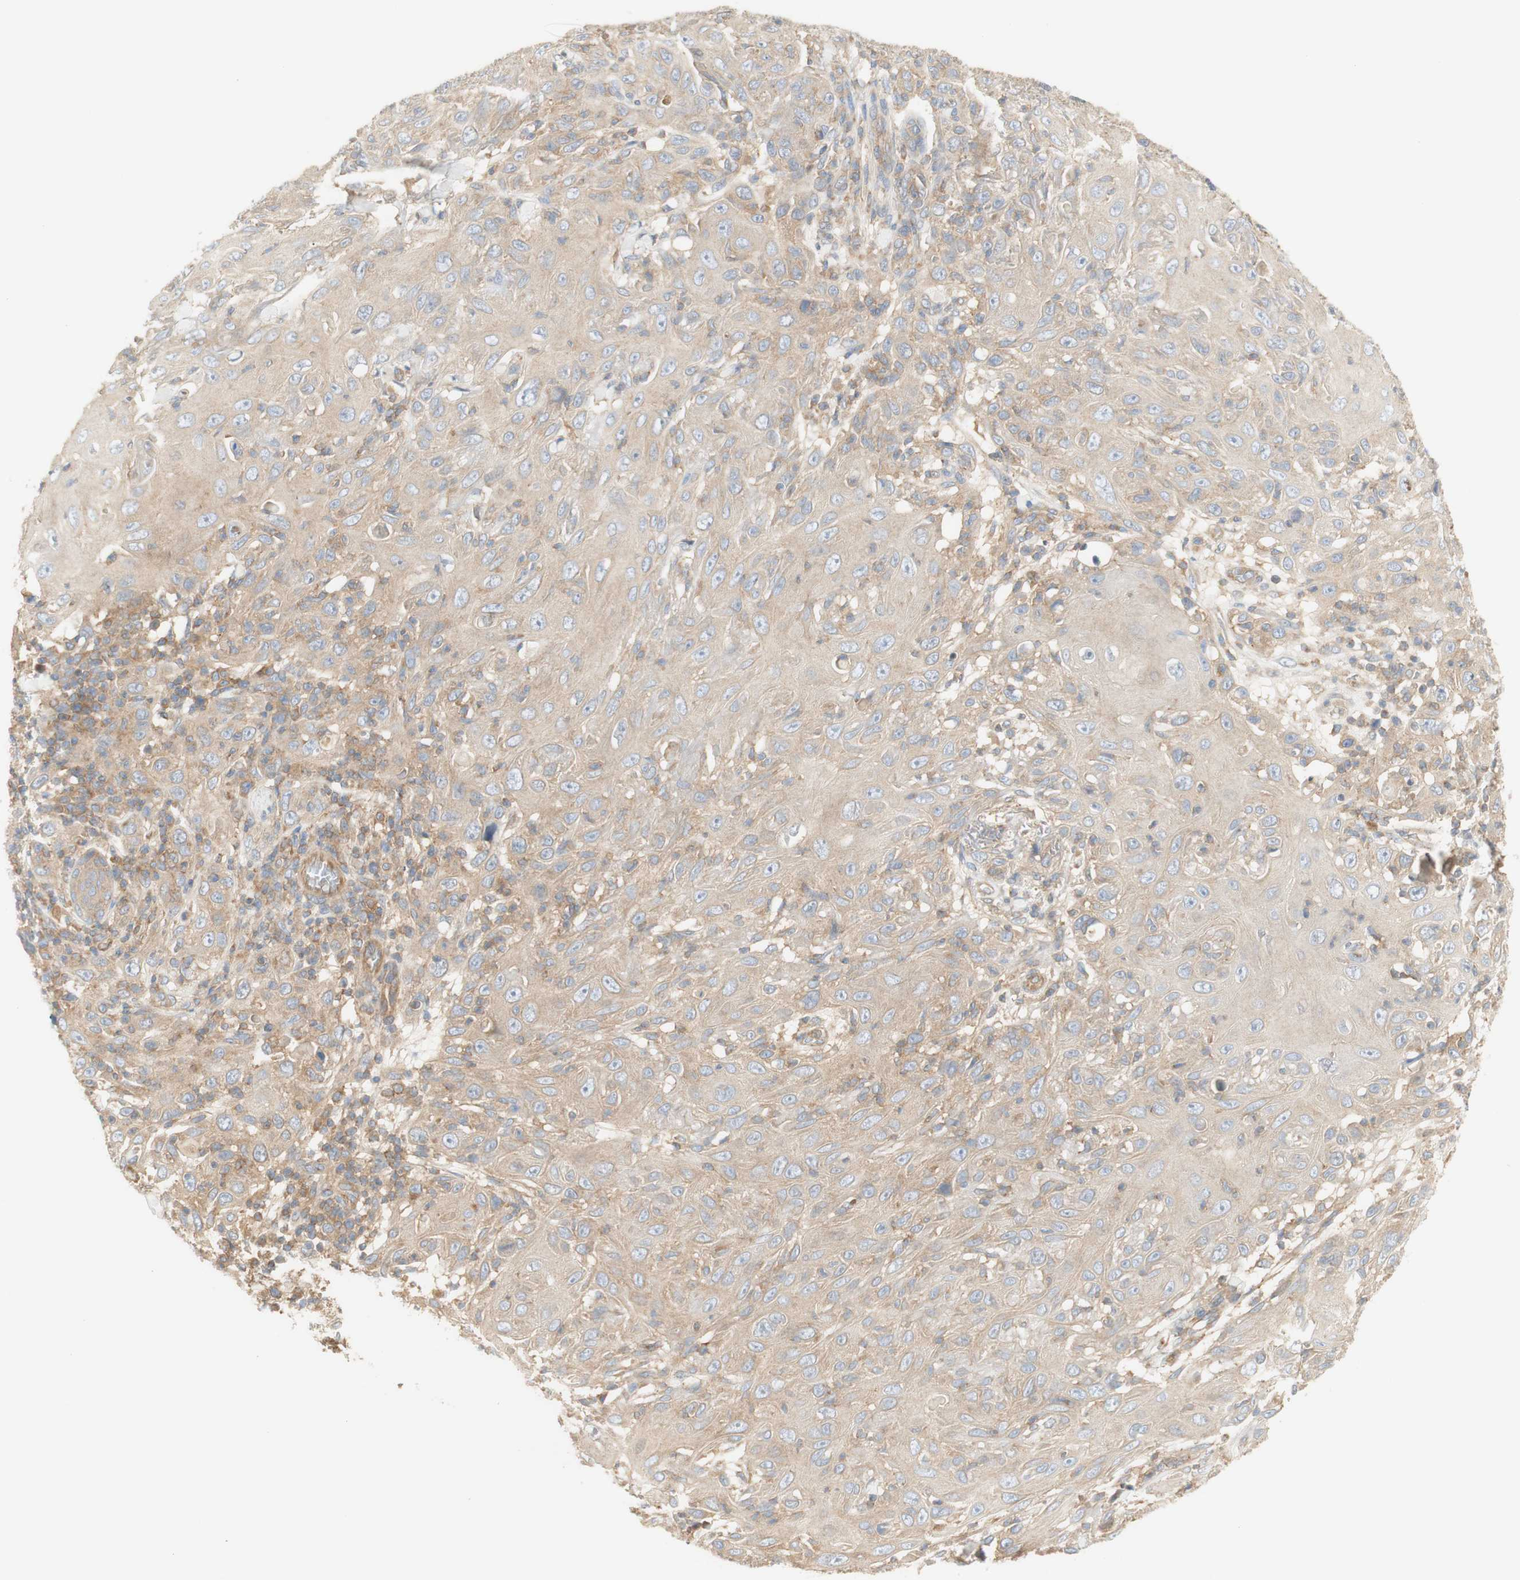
{"staining": {"intensity": "moderate", "quantity": ">75%", "location": "cytoplasmic/membranous"}, "tissue": "skin cancer", "cell_type": "Tumor cells", "image_type": "cancer", "snomed": [{"axis": "morphology", "description": "Squamous cell carcinoma, NOS"}, {"axis": "topography", "description": "Skin"}], "caption": "Tumor cells demonstrate medium levels of moderate cytoplasmic/membranous staining in about >75% of cells in squamous cell carcinoma (skin). Using DAB (3,3'-diaminobenzidine) (brown) and hematoxylin (blue) stains, captured at high magnification using brightfield microscopy.", "gene": "IKBKG", "patient": {"sex": "female", "age": 88}}